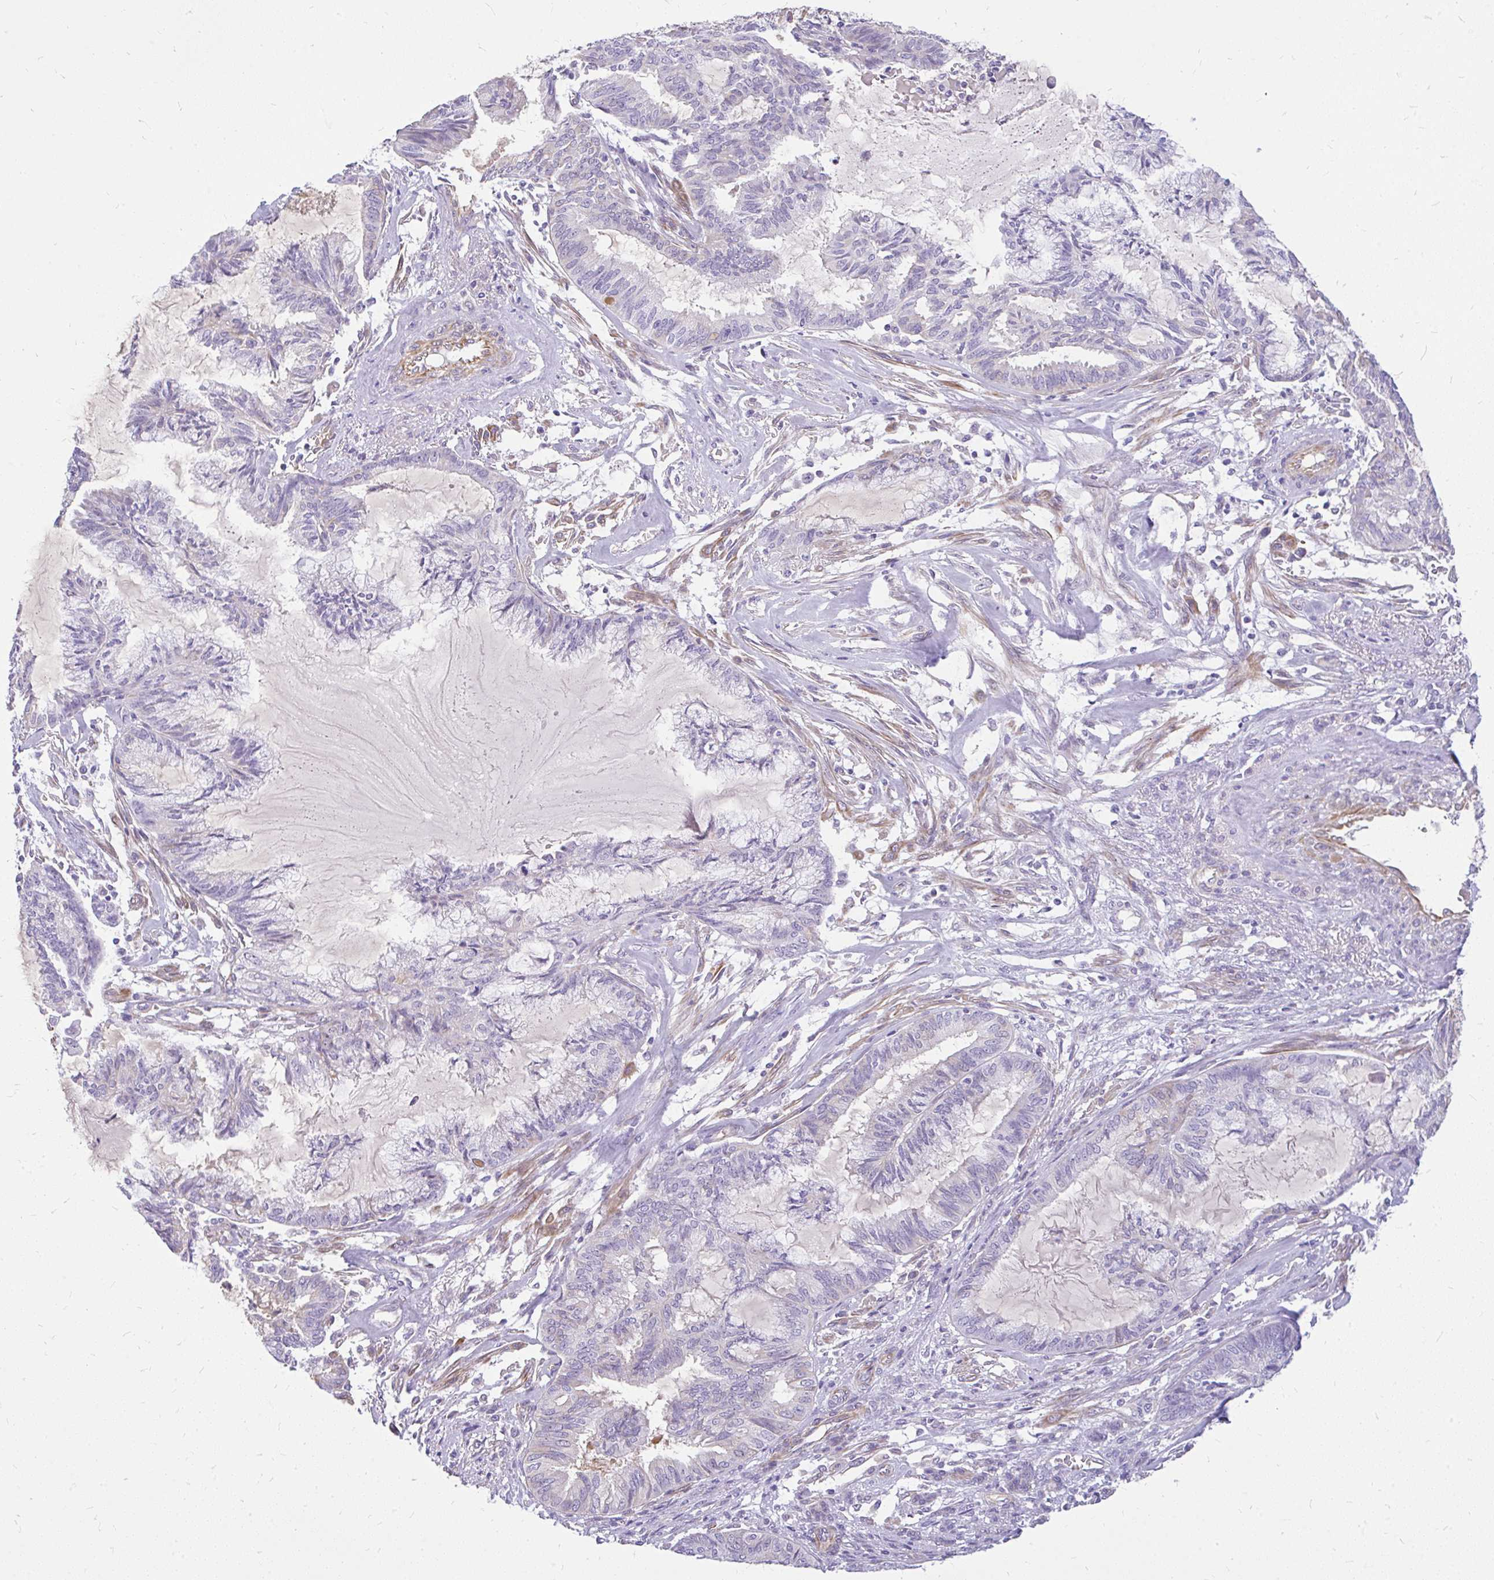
{"staining": {"intensity": "negative", "quantity": "none", "location": "none"}, "tissue": "endometrial cancer", "cell_type": "Tumor cells", "image_type": "cancer", "snomed": [{"axis": "morphology", "description": "Adenocarcinoma, NOS"}, {"axis": "topography", "description": "Endometrium"}], "caption": "Endometrial adenocarcinoma was stained to show a protein in brown. There is no significant staining in tumor cells.", "gene": "FAM83C", "patient": {"sex": "female", "age": 86}}